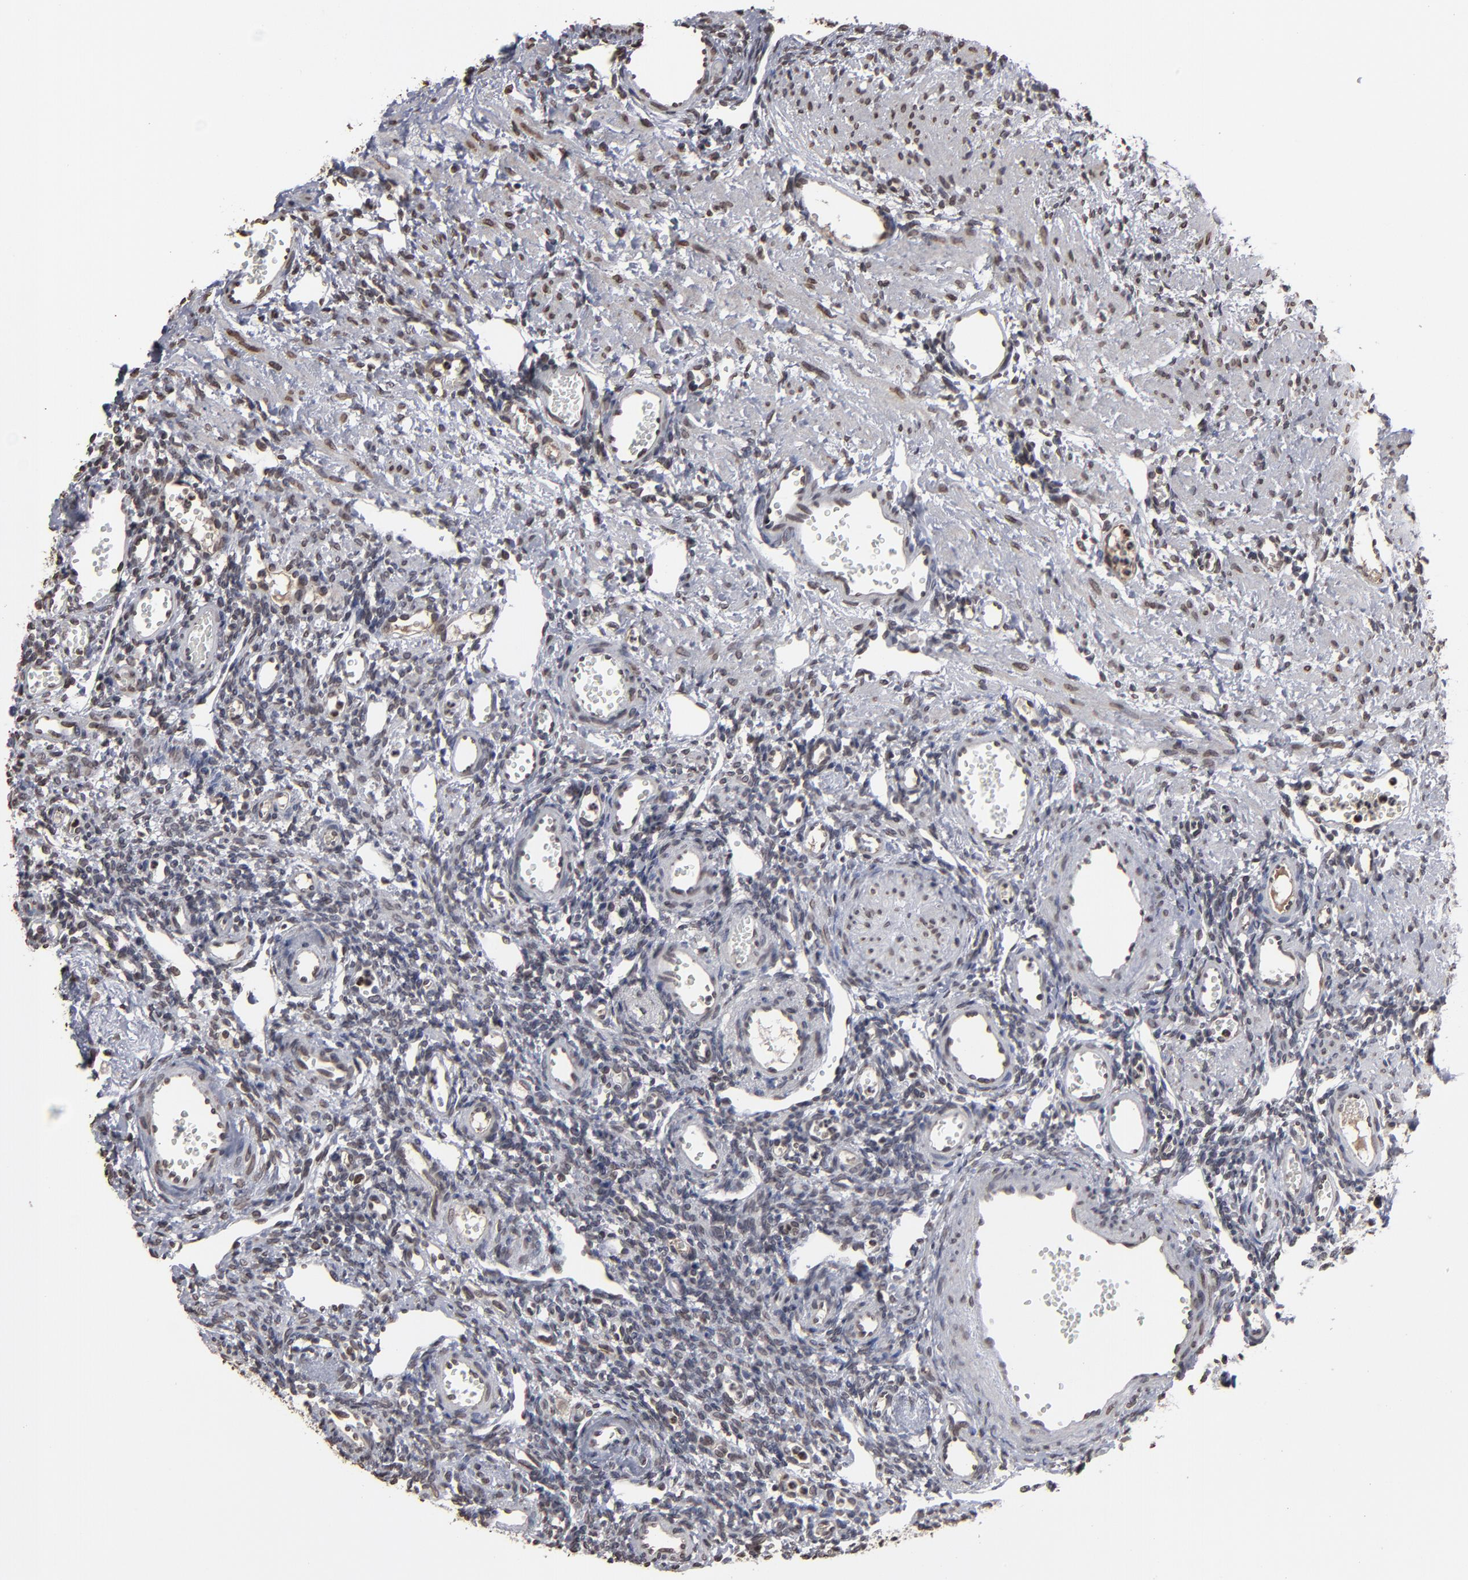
{"staining": {"intensity": "negative", "quantity": "none", "location": "none"}, "tissue": "ovary", "cell_type": "Follicle cells", "image_type": "normal", "snomed": [{"axis": "morphology", "description": "Normal tissue, NOS"}, {"axis": "topography", "description": "Ovary"}], "caption": "DAB immunohistochemical staining of normal human ovary reveals no significant staining in follicle cells. The staining is performed using DAB (3,3'-diaminobenzidine) brown chromogen with nuclei counter-stained in using hematoxylin.", "gene": "BAZ1A", "patient": {"sex": "female", "age": 33}}